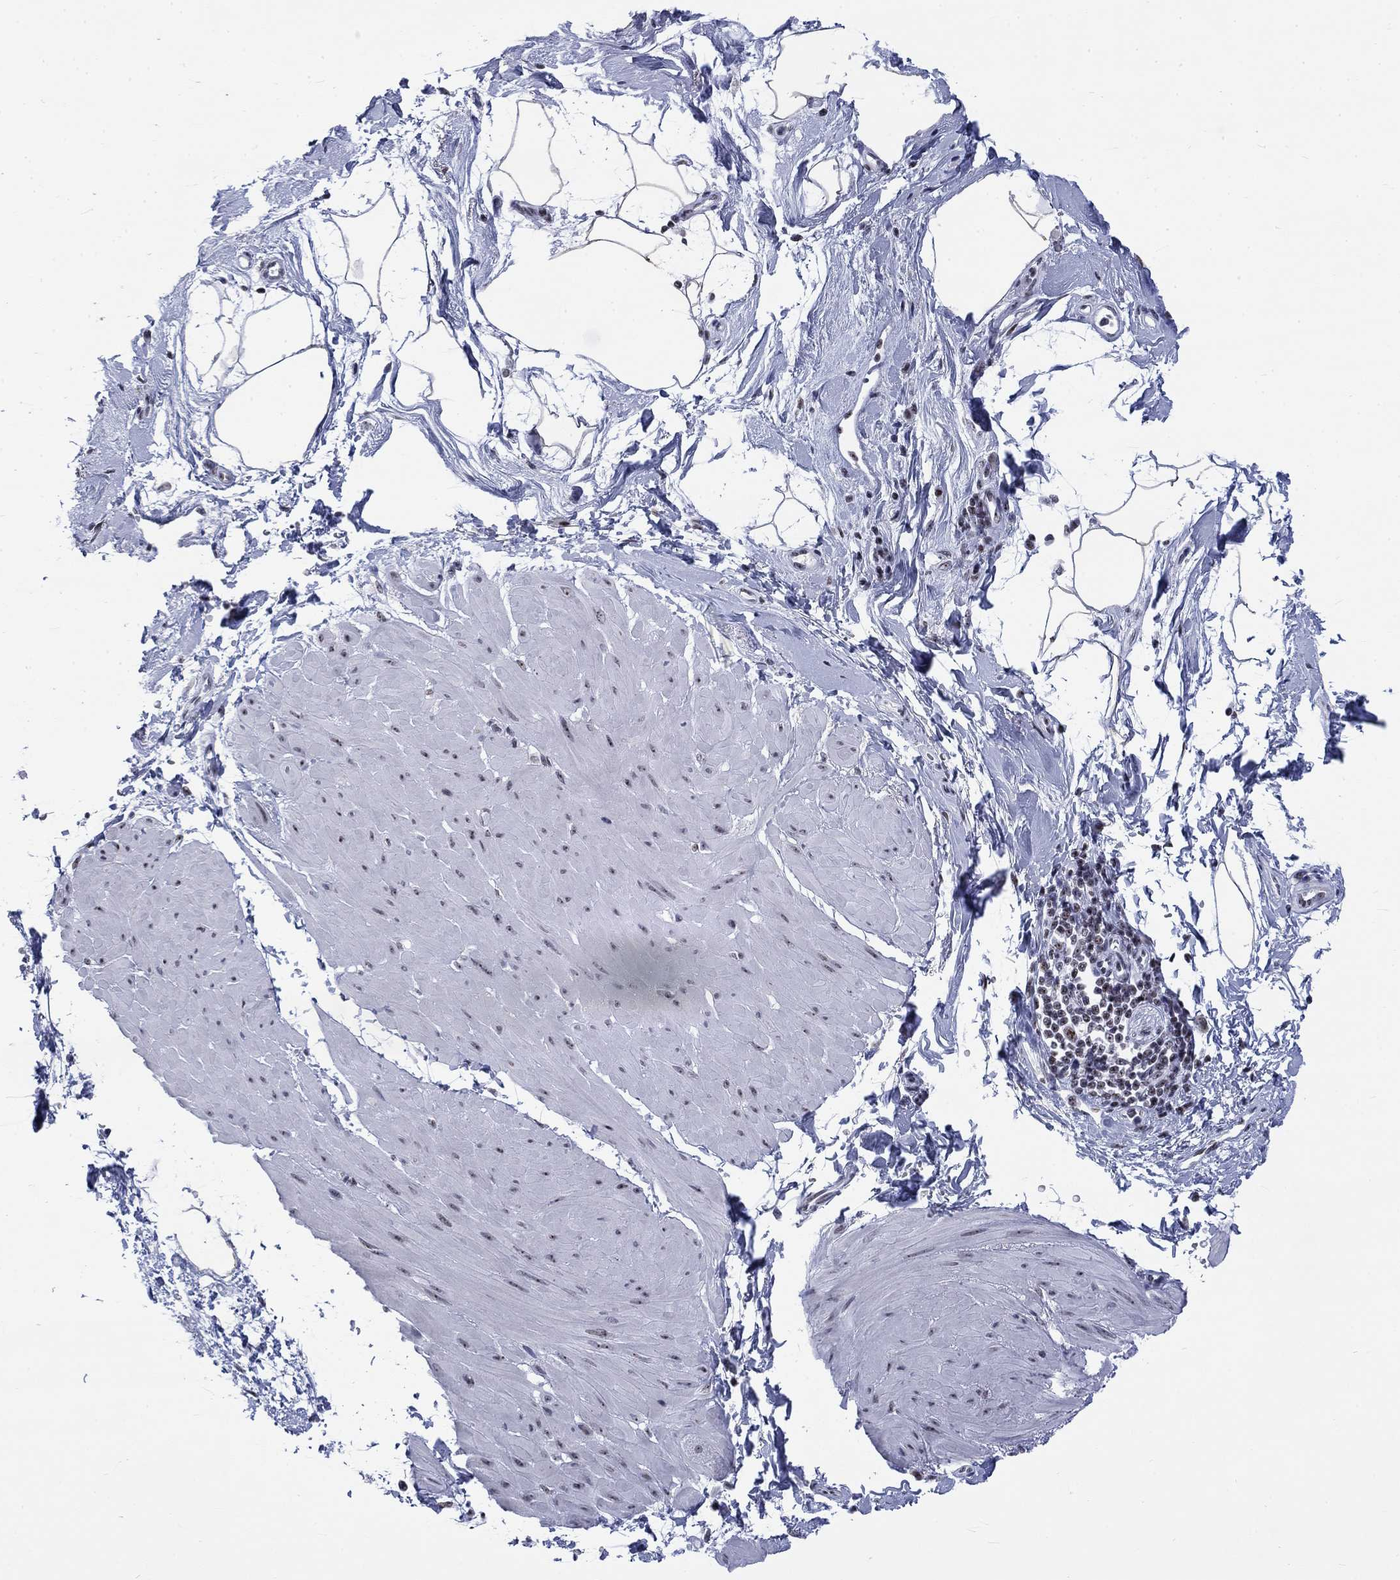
{"staining": {"intensity": "negative", "quantity": "none", "location": "none"}, "tissue": "smooth muscle", "cell_type": "Smooth muscle cells", "image_type": "normal", "snomed": [{"axis": "morphology", "description": "Normal tissue, NOS"}, {"axis": "topography", "description": "Adipose tissue"}, {"axis": "topography", "description": "Smooth muscle"}, {"axis": "topography", "description": "Peripheral nerve tissue"}], "caption": "IHC of normal human smooth muscle shows no positivity in smooth muscle cells.", "gene": "CSRNP3", "patient": {"sex": "male", "age": 83}}